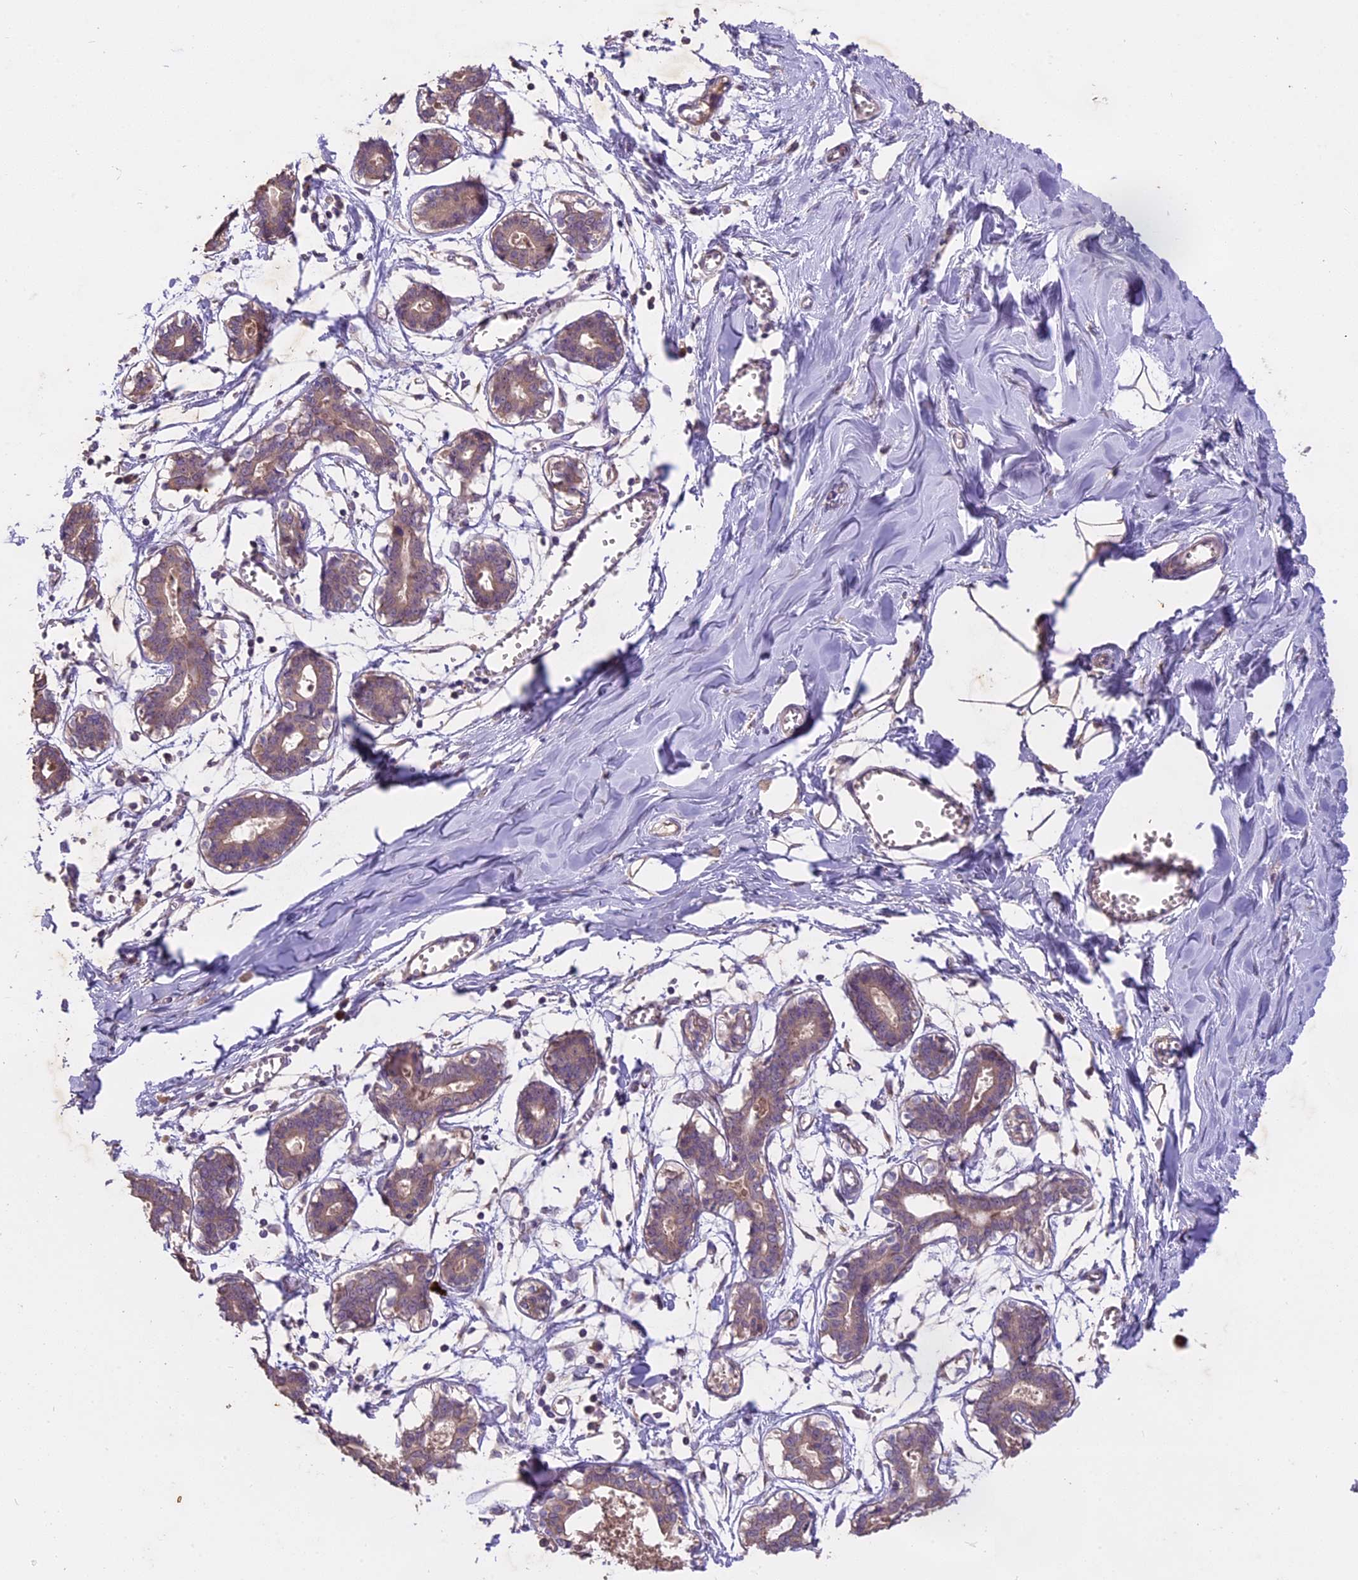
{"staining": {"intensity": "negative", "quantity": "none", "location": "none"}, "tissue": "breast", "cell_type": "Adipocytes", "image_type": "normal", "snomed": [{"axis": "morphology", "description": "Normal tissue, NOS"}, {"axis": "topography", "description": "Breast"}], "caption": "Micrograph shows no protein staining in adipocytes of unremarkable breast.", "gene": "MEMO1", "patient": {"sex": "female", "age": 27}}